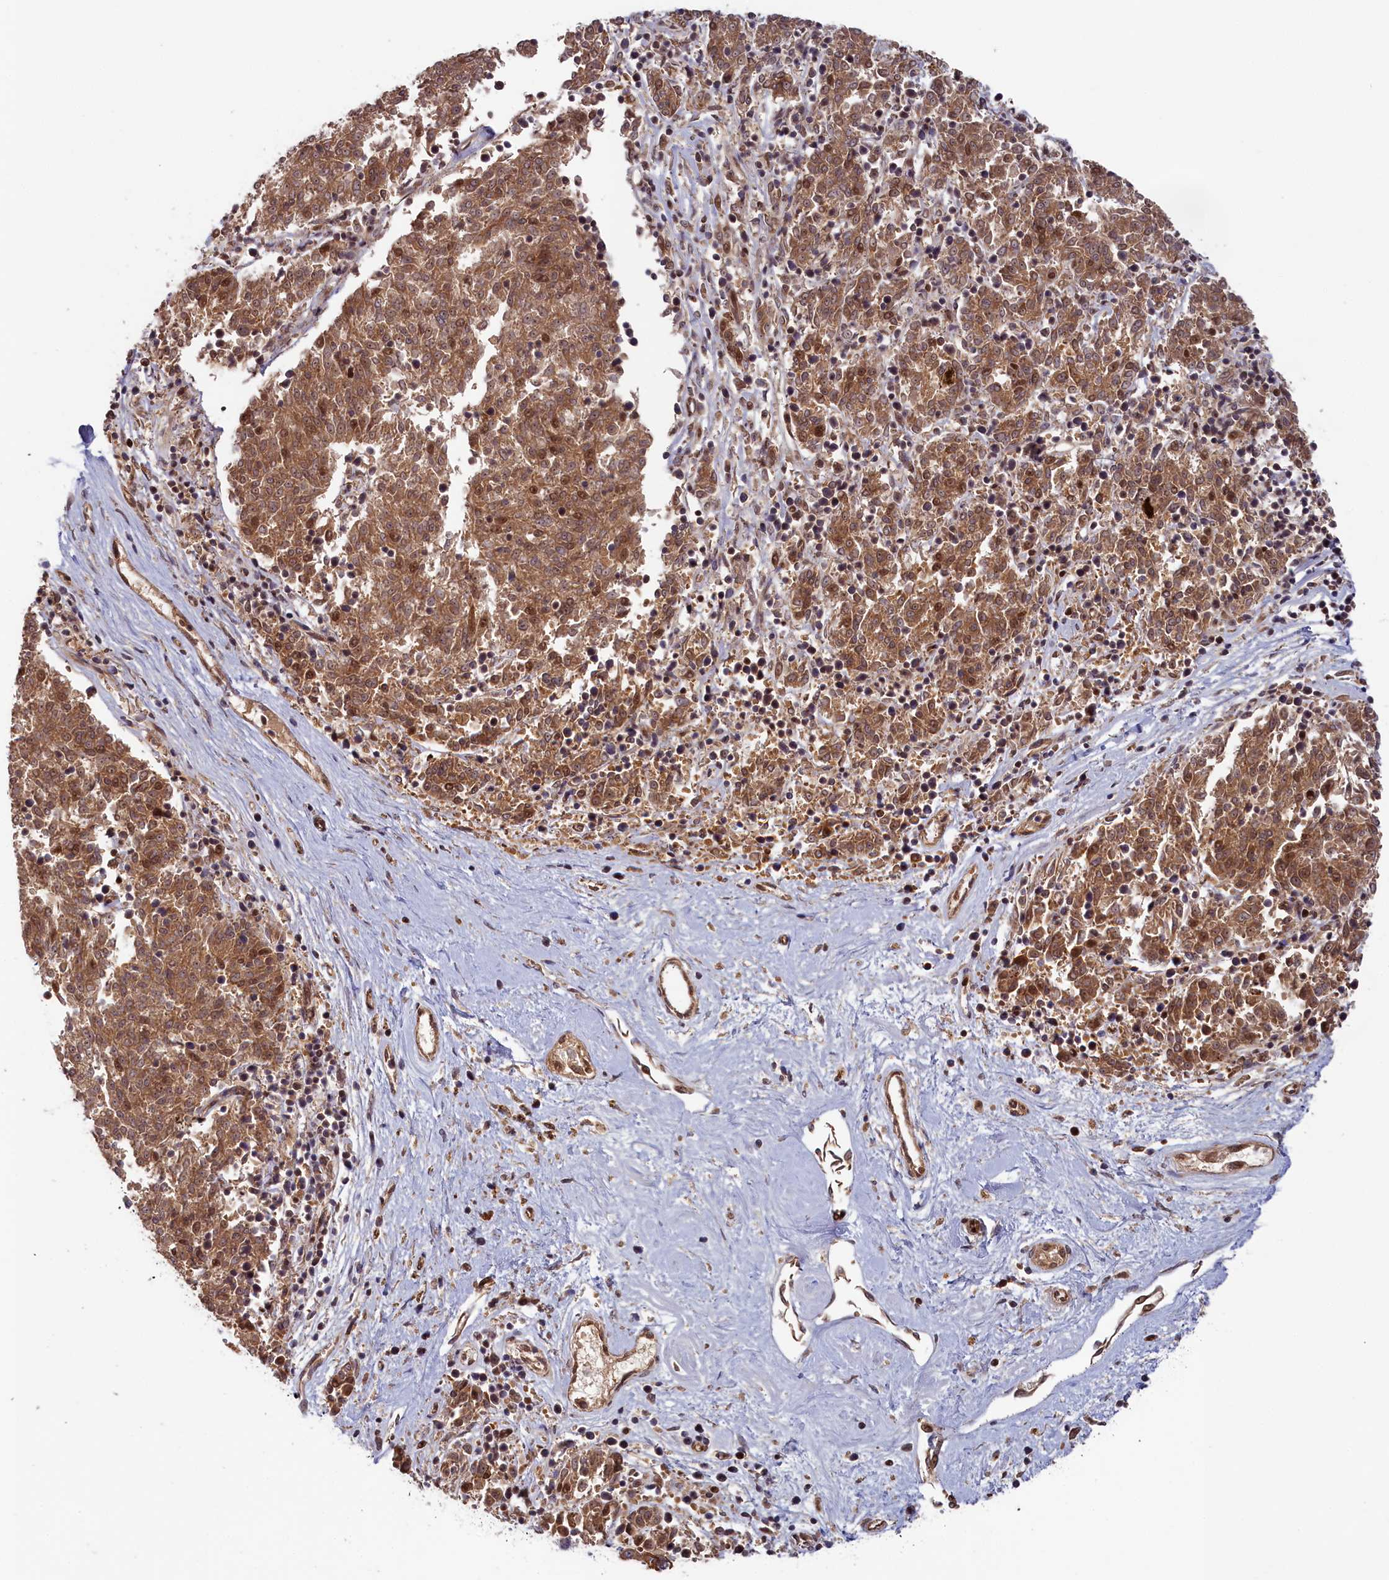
{"staining": {"intensity": "moderate", "quantity": ">75%", "location": "cytoplasmic/membranous"}, "tissue": "melanoma", "cell_type": "Tumor cells", "image_type": "cancer", "snomed": [{"axis": "morphology", "description": "Malignant melanoma, NOS"}, {"axis": "topography", "description": "Skin"}], "caption": "Melanoma was stained to show a protein in brown. There is medium levels of moderate cytoplasmic/membranous staining in about >75% of tumor cells. (DAB IHC with brightfield microscopy, high magnification).", "gene": "CEP44", "patient": {"sex": "female", "age": 72}}